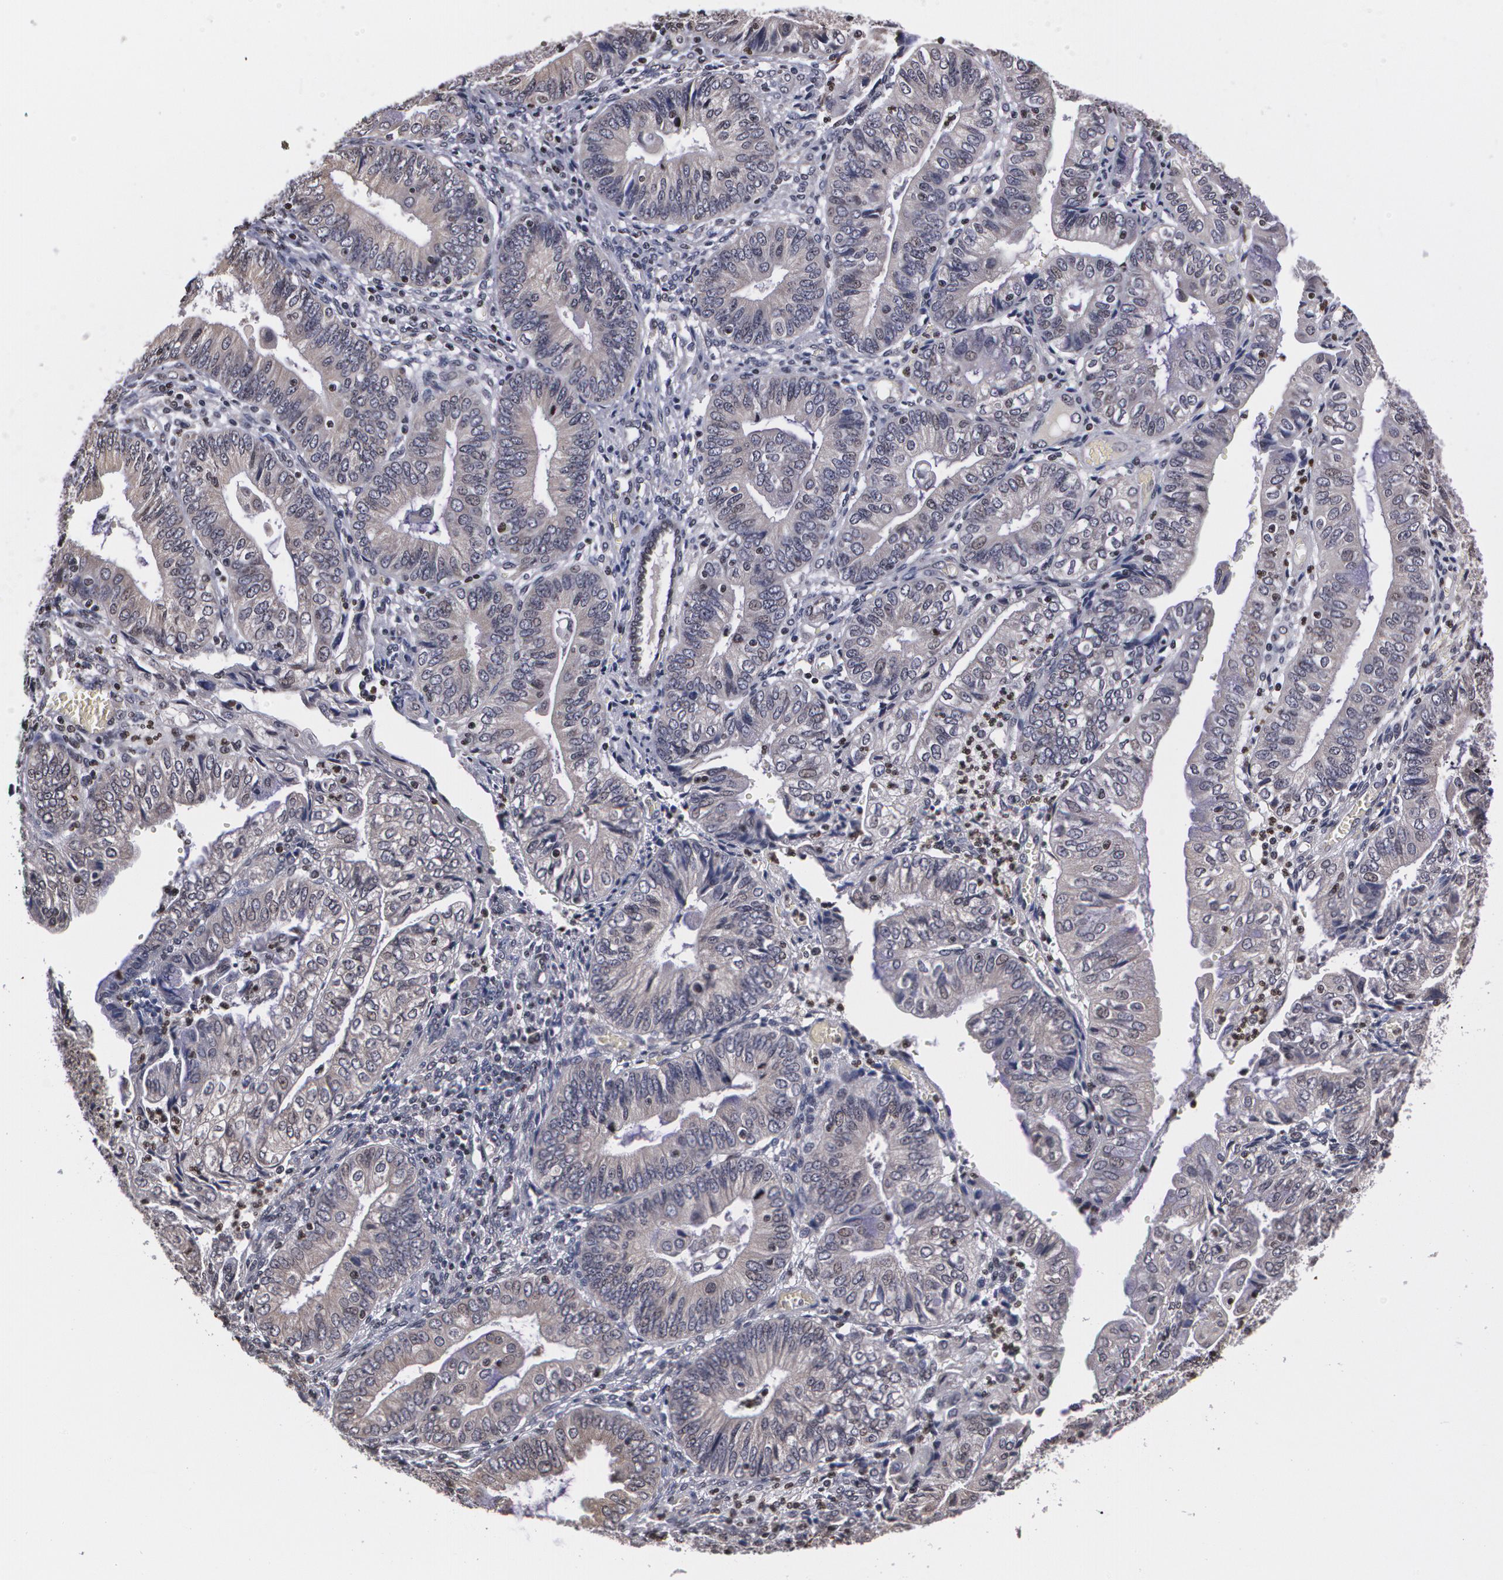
{"staining": {"intensity": "weak", "quantity": "<25%", "location": "cytoplasmic/membranous"}, "tissue": "endometrial cancer", "cell_type": "Tumor cells", "image_type": "cancer", "snomed": [{"axis": "morphology", "description": "Adenocarcinoma, NOS"}, {"axis": "topography", "description": "Endometrium"}], "caption": "Tumor cells are negative for brown protein staining in endometrial cancer (adenocarcinoma). Brightfield microscopy of immunohistochemistry (IHC) stained with DAB (brown) and hematoxylin (blue), captured at high magnification.", "gene": "MVP", "patient": {"sex": "female", "age": 55}}